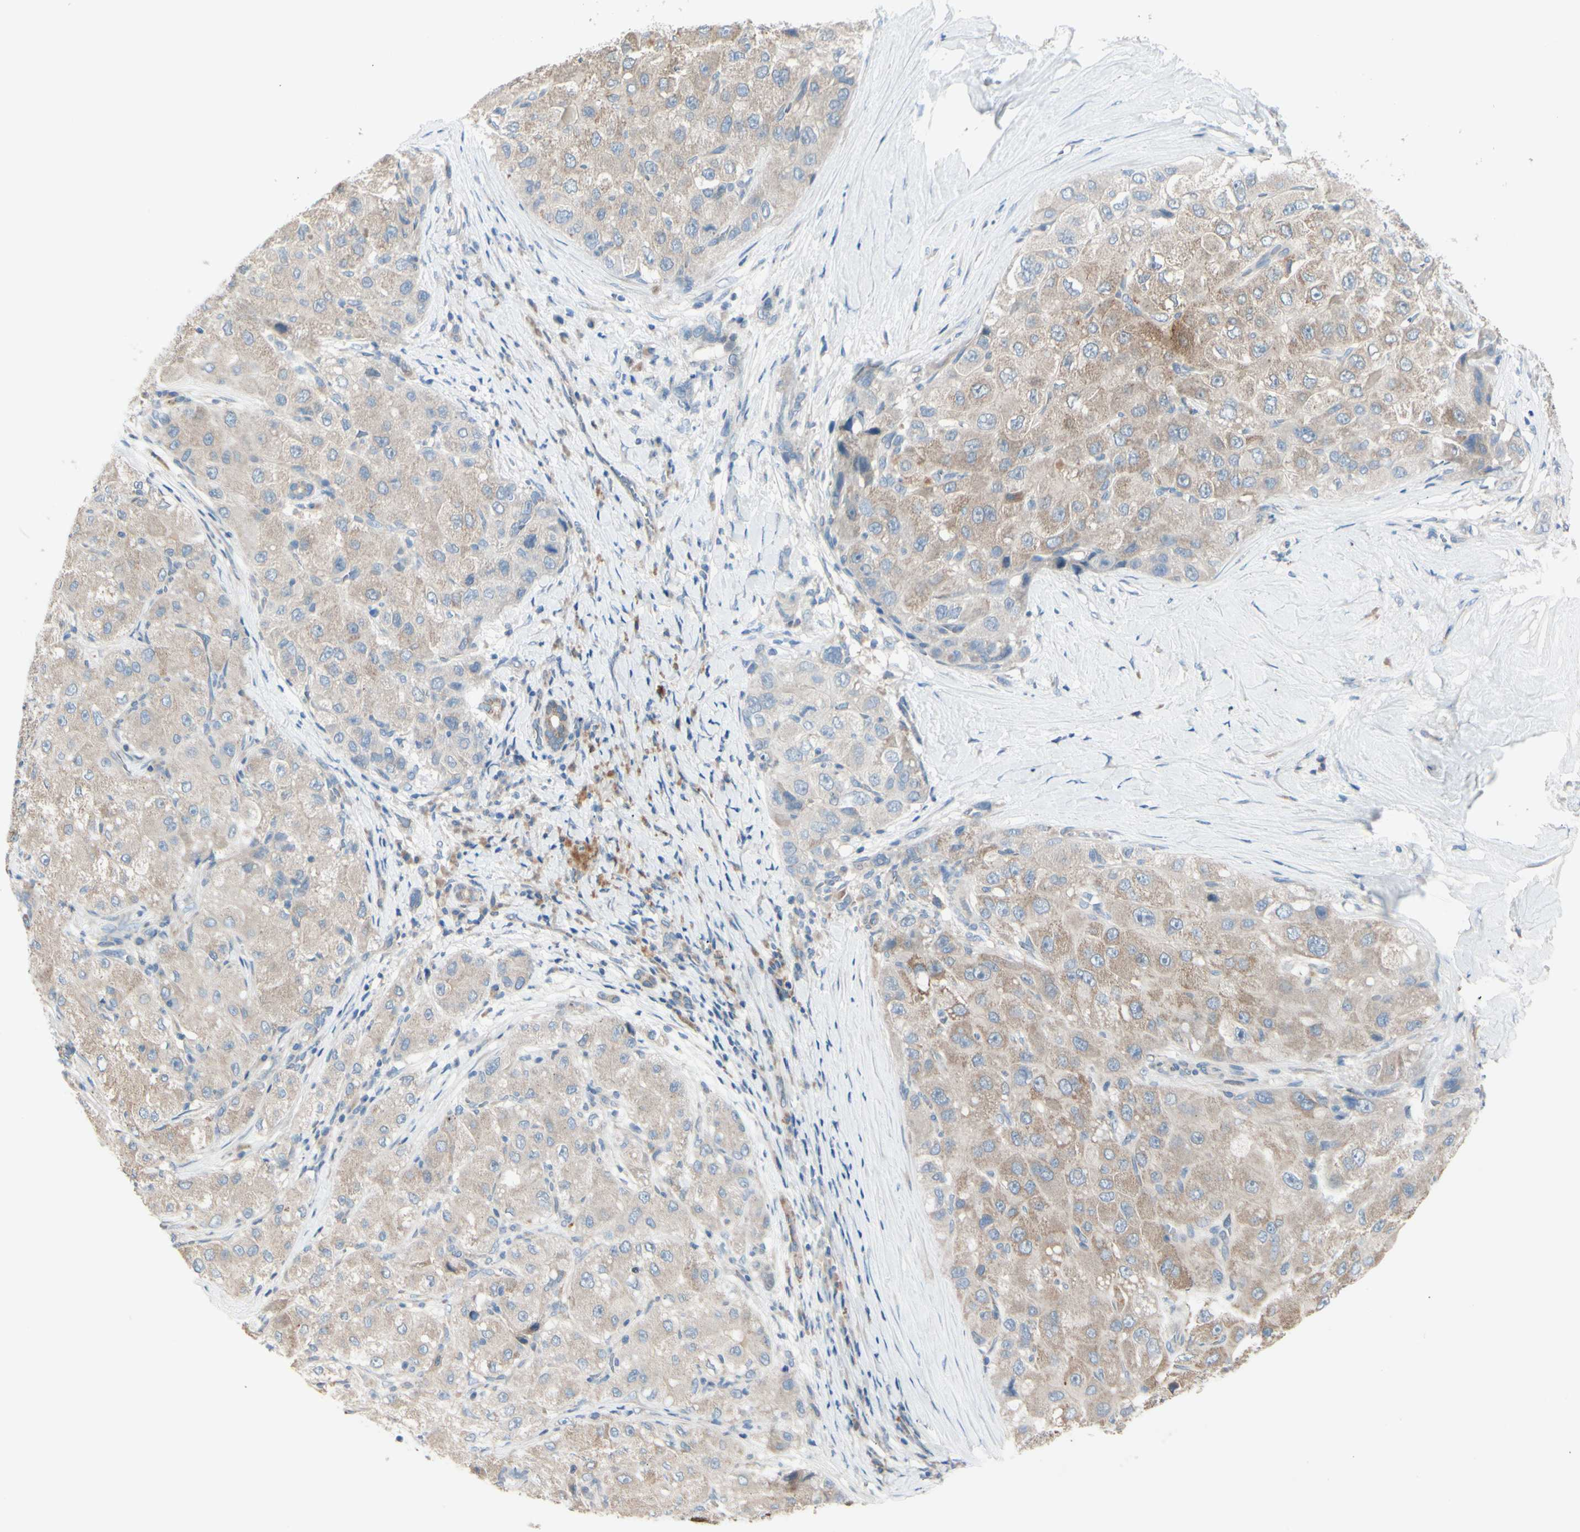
{"staining": {"intensity": "weak", "quantity": ">75%", "location": "cytoplasmic/membranous"}, "tissue": "liver cancer", "cell_type": "Tumor cells", "image_type": "cancer", "snomed": [{"axis": "morphology", "description": "Carcinoma, Hepatocellular, NOS"}, {"axis": "topography", "description": "Liver"}], "caption": "Weak cytoplasmic/membranous staining for a protein is present in about >75% of tumor cells of liver hepatocellular carcinoma using immunohistochemistry (IHC).", "gene": "EPHA3", "patient": {"sex": "male", "age": 80}}